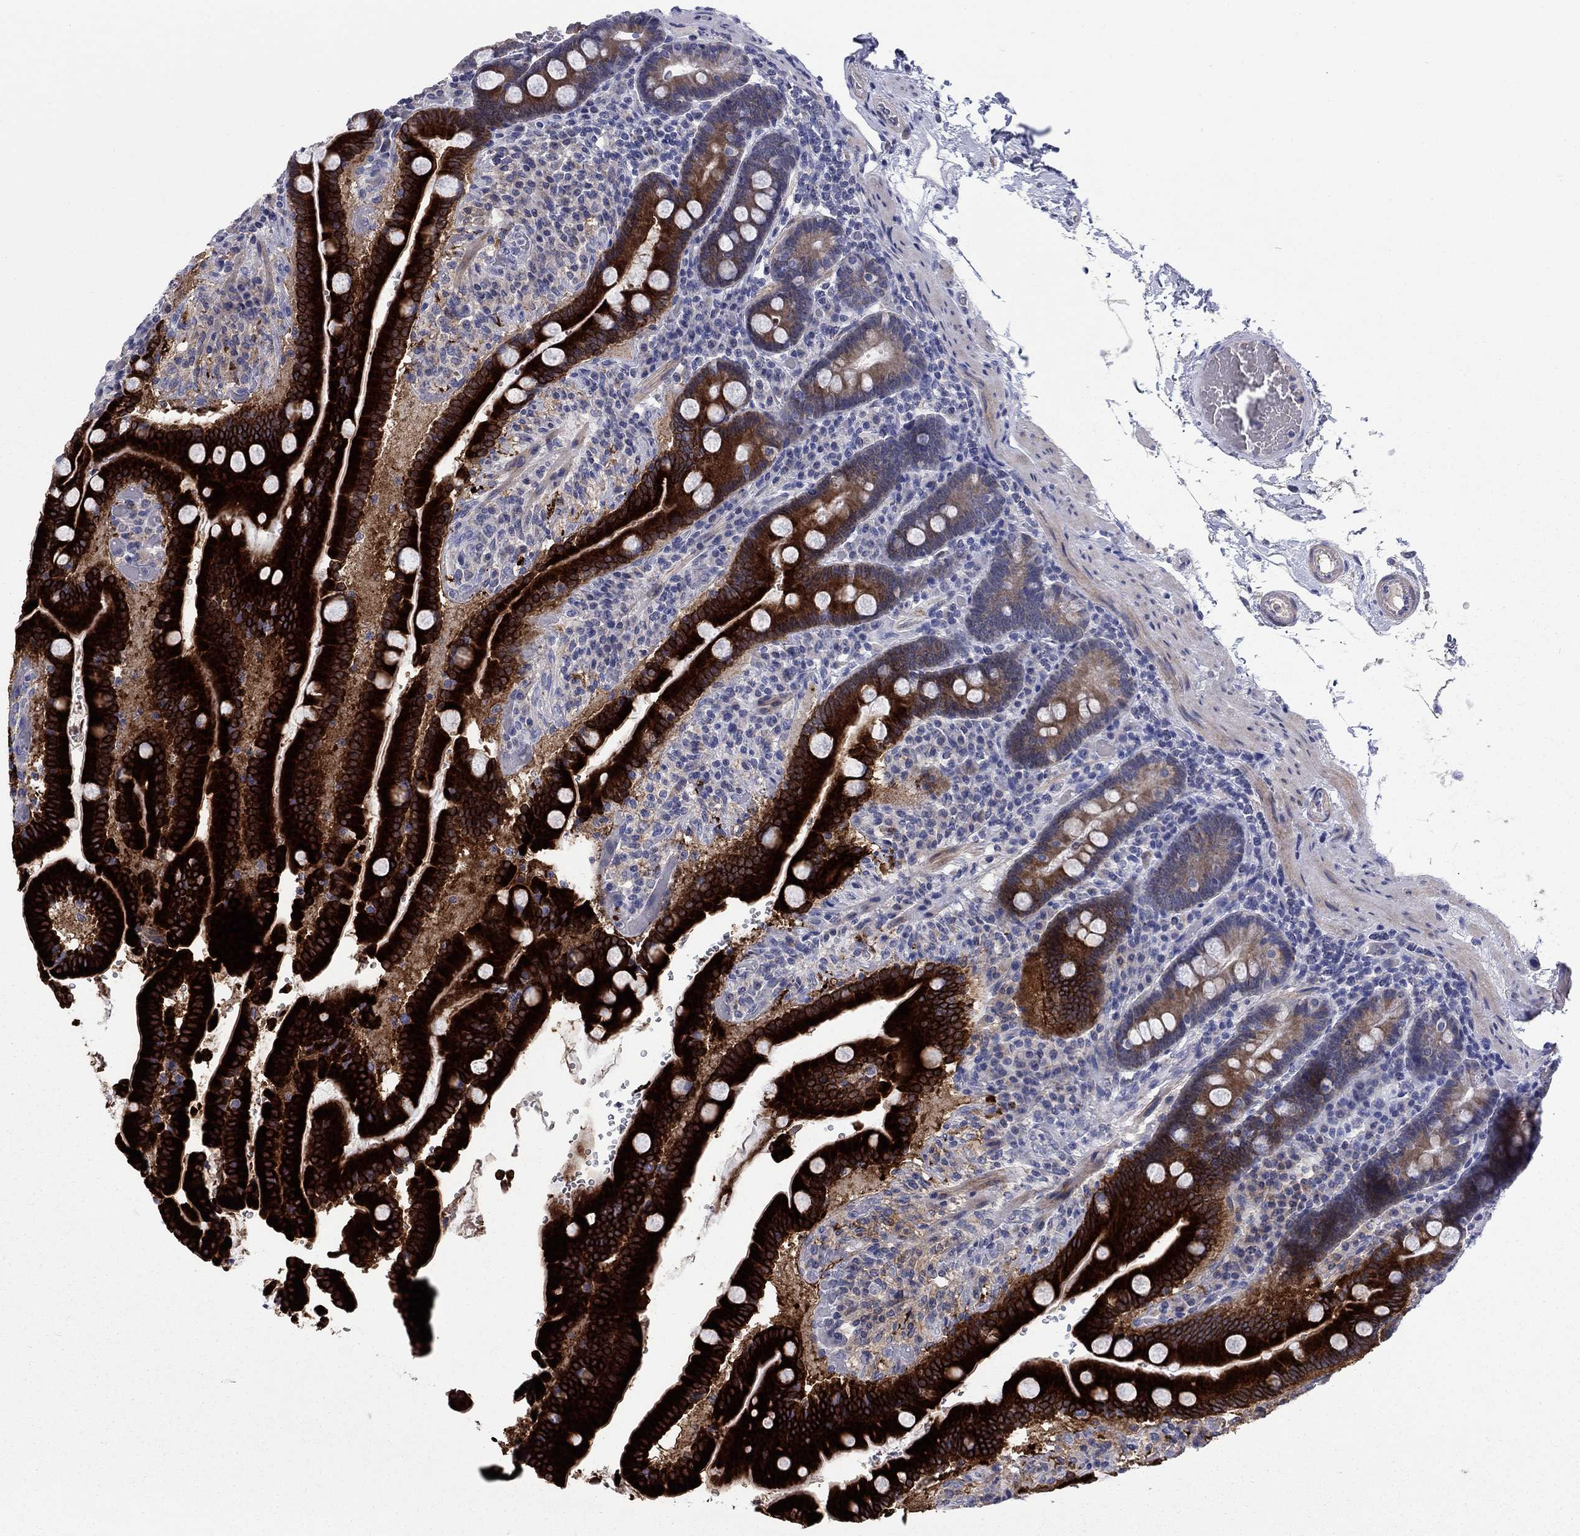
{"staining": {"intensity": "strong", "quantity": ">75%", "location": "cytoplasmic/membranous"}, "tissue": "duodenum", "cell_type": "Glandular cells", "image_type": "normal", "snomed": [{"axis": "morphology", "description": "Normal tissue, NOS"}, {"axis": "topography", "description": "Duodenum"}], "caption": "The photomicrograph reveals a brown stain indicating the presence of a protein in the cytoplasmic/membranous of glandular cells in duodenum. (DAB = brown stain, brightfield microscopy at high magnification).", "gene": "FRK", "patient": {"sex": "female", "age": 62}}